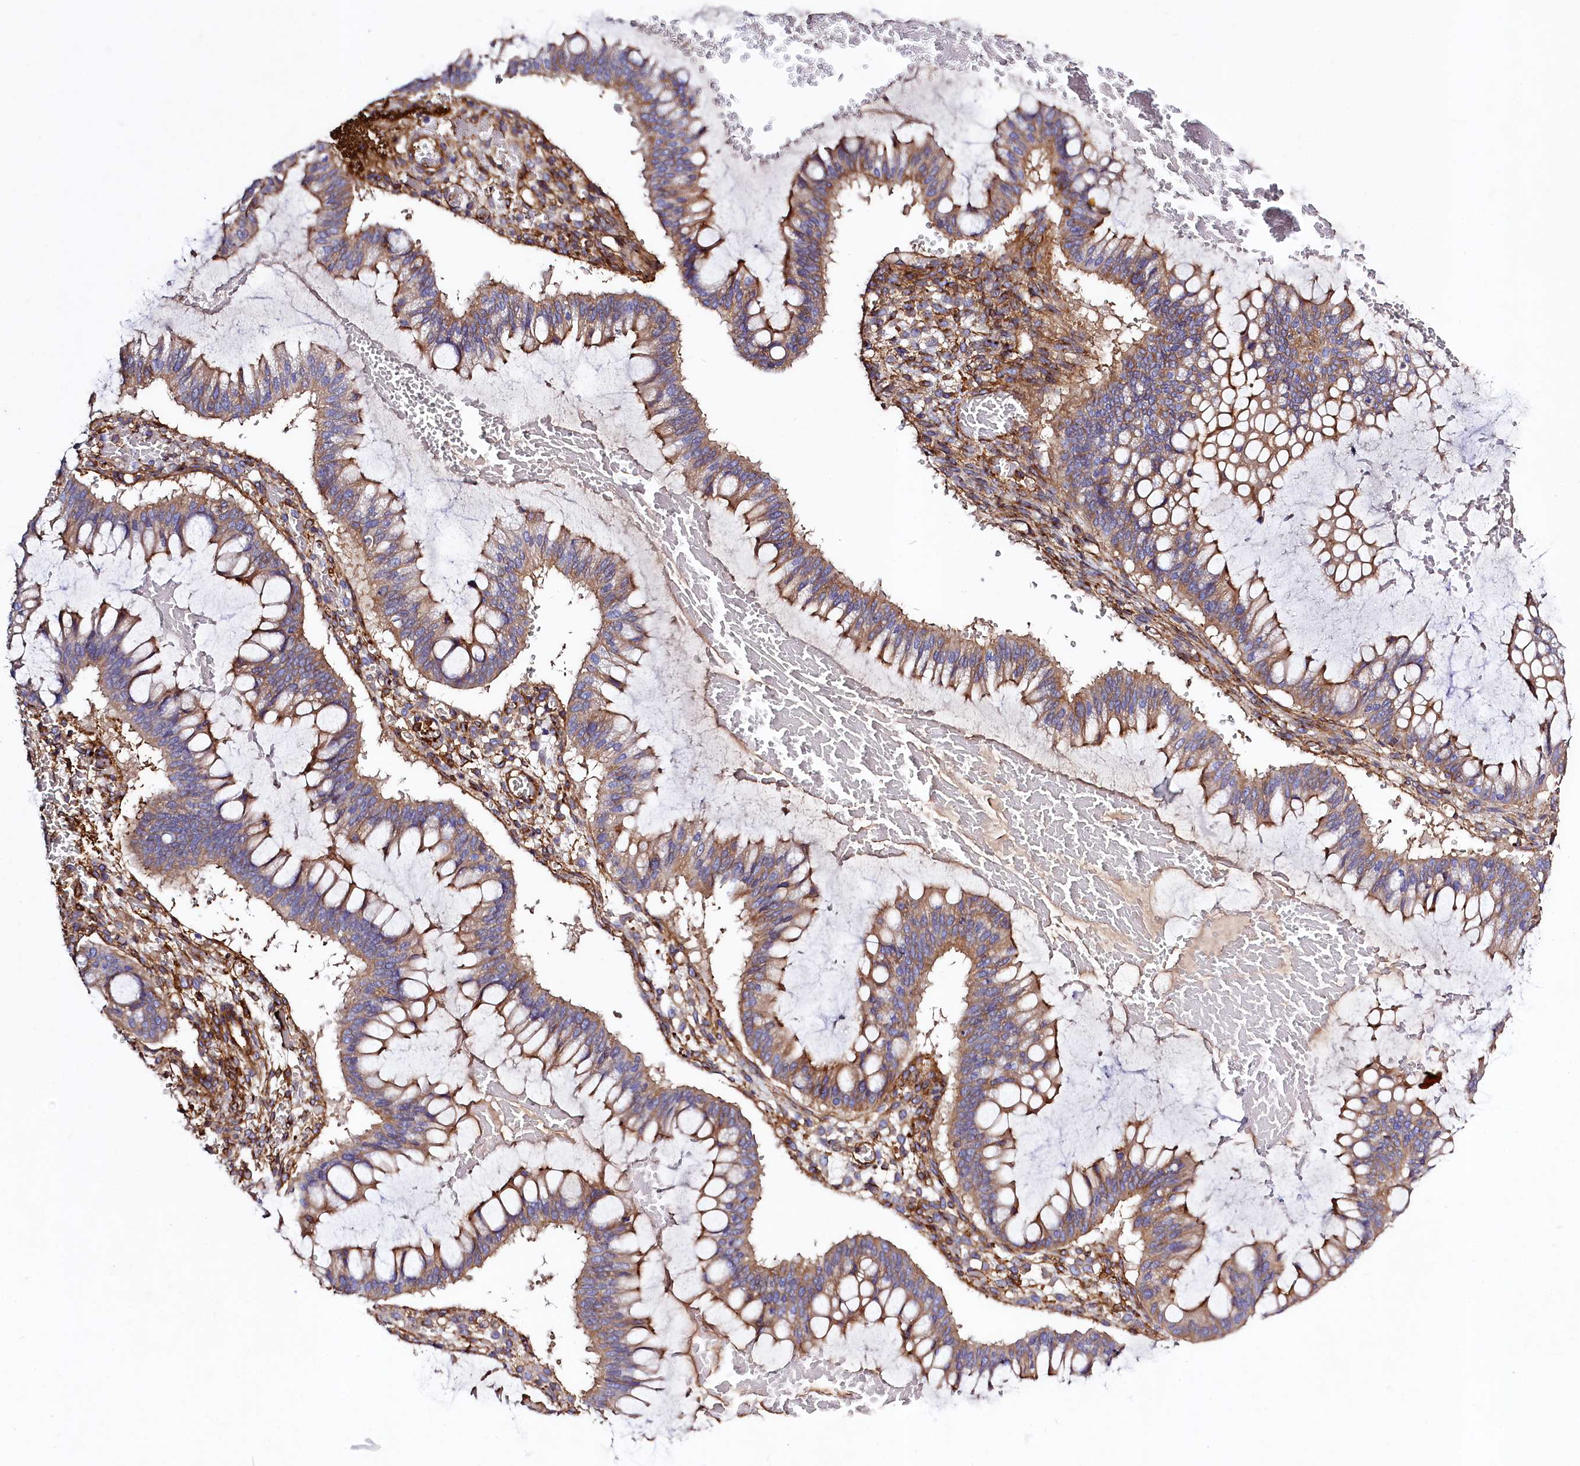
{"staining": {"intensity": "moderate", "quantity": ">75%", "location": "cytoplasmic/membranous"}, "tissue": "ovarian cancer", "cell_type": "Tumor cells", "image_type": "cancer", "snomed": [{"axis": "morphology", "description": "Cystadenocarcinoma, mucinous, NOS"}, {"axis": "topography", "description": "Ovary"}], "caption": "IHC photomicrograph of mucinous cystadenocarcinoma (ovarian) stained for a protein (brown), which displays medium levels of moderate cytoplasmic/membranous positivity in approximately >75% of tumor cells.", "gene": "ANO6", "patient": {"sex": "female", "age": 73}}